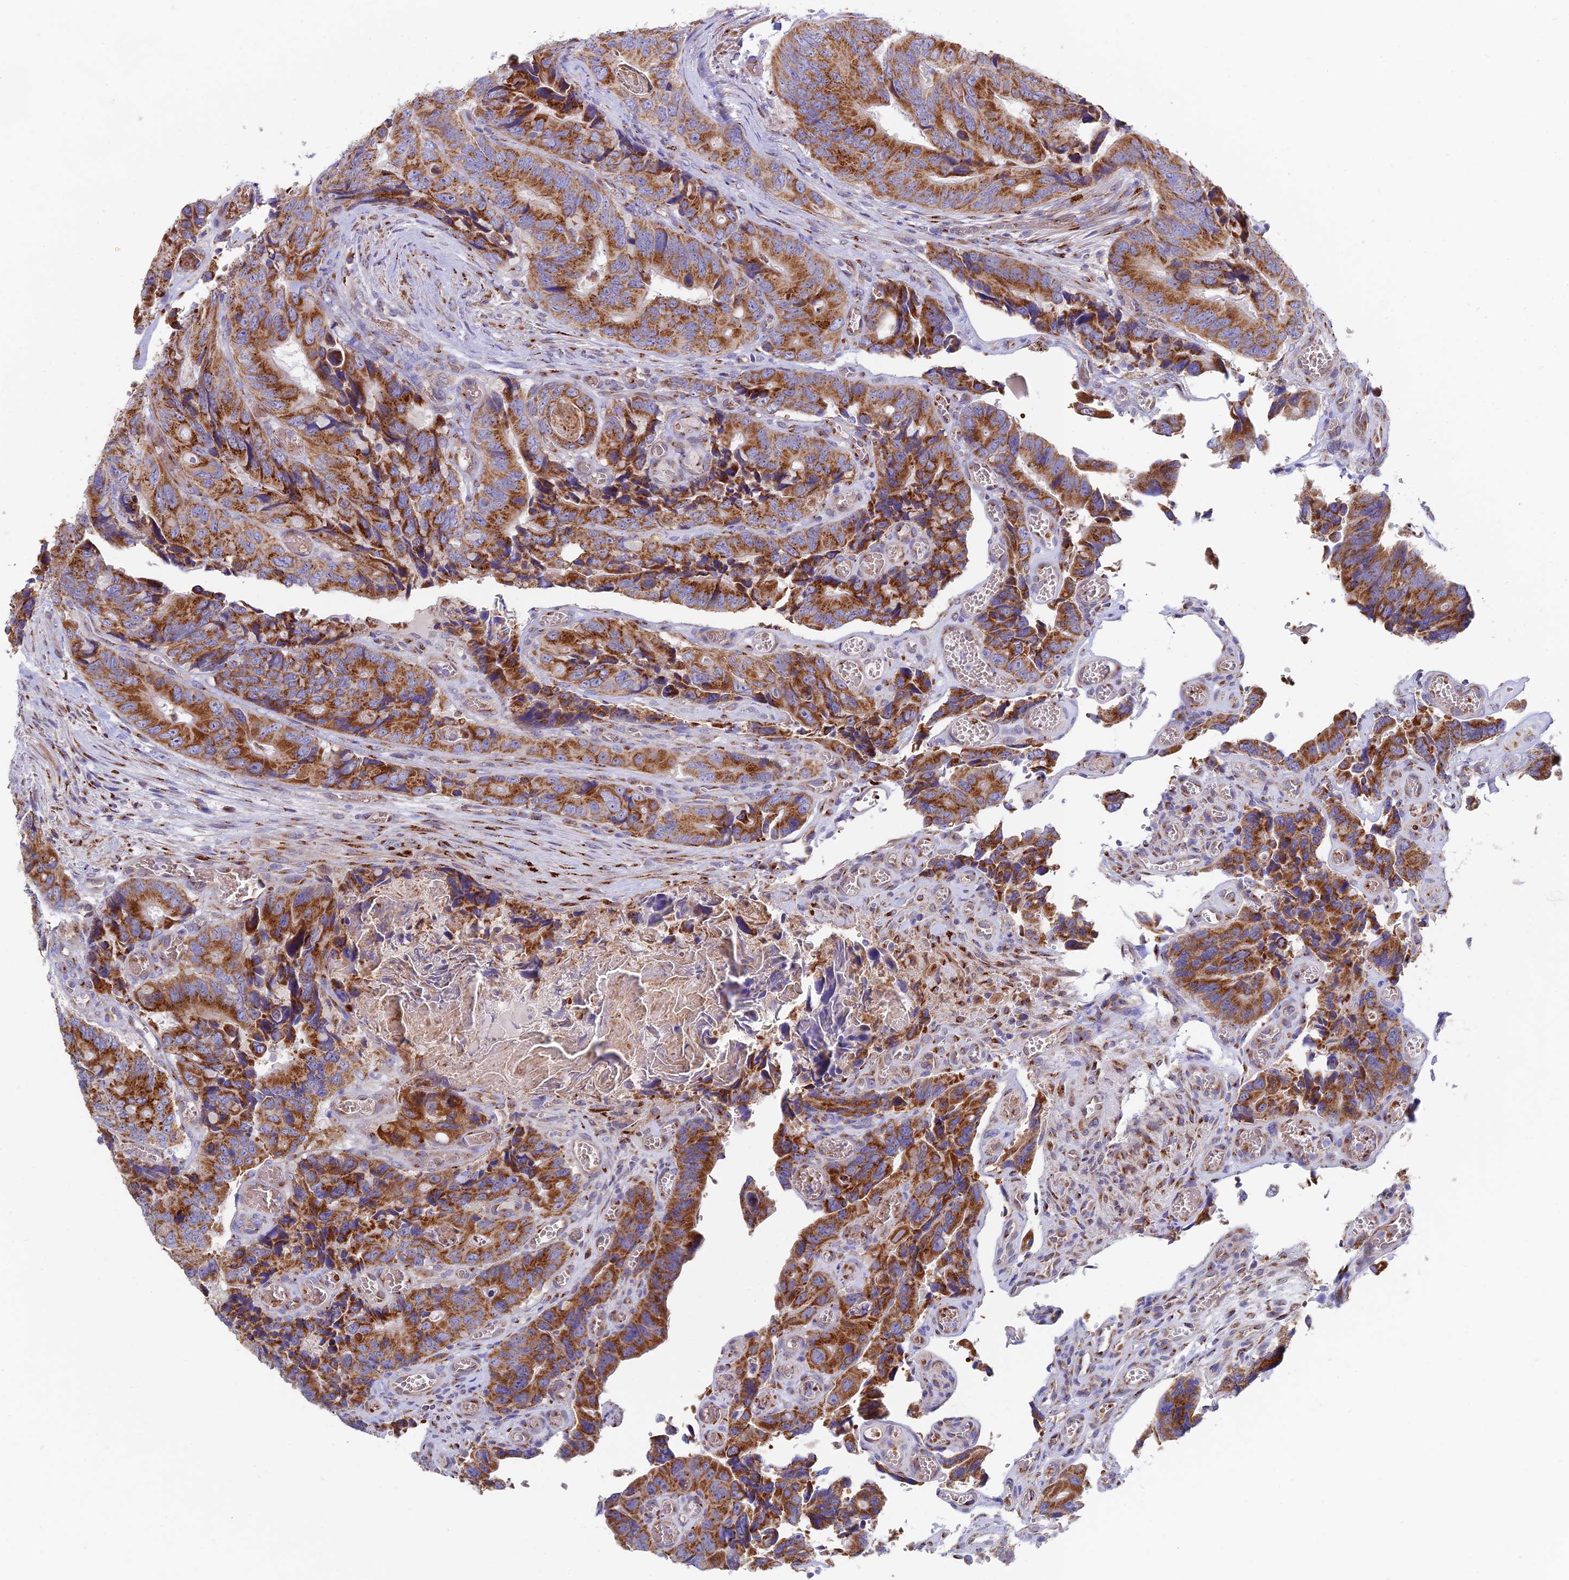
{"staining": {"intensity": "strong", "quantity": ">75%", "location": "cytoplasmic/membranous"}, "tissue": "colorectal cancer", "cell_type": "Tumor cells", "image_type": "cancer", "snomed": [{"axis": "morphology", "description": "Adenocarcinoma, NOS"}, {"axis": "topography", "description": "Colon"}], "caption": "Human colorectal cancer stained with a protein marker displays strong staining in tumor cells.", "gene": "HS2ST1", "patient": {"sex": "male", "age": 84}}